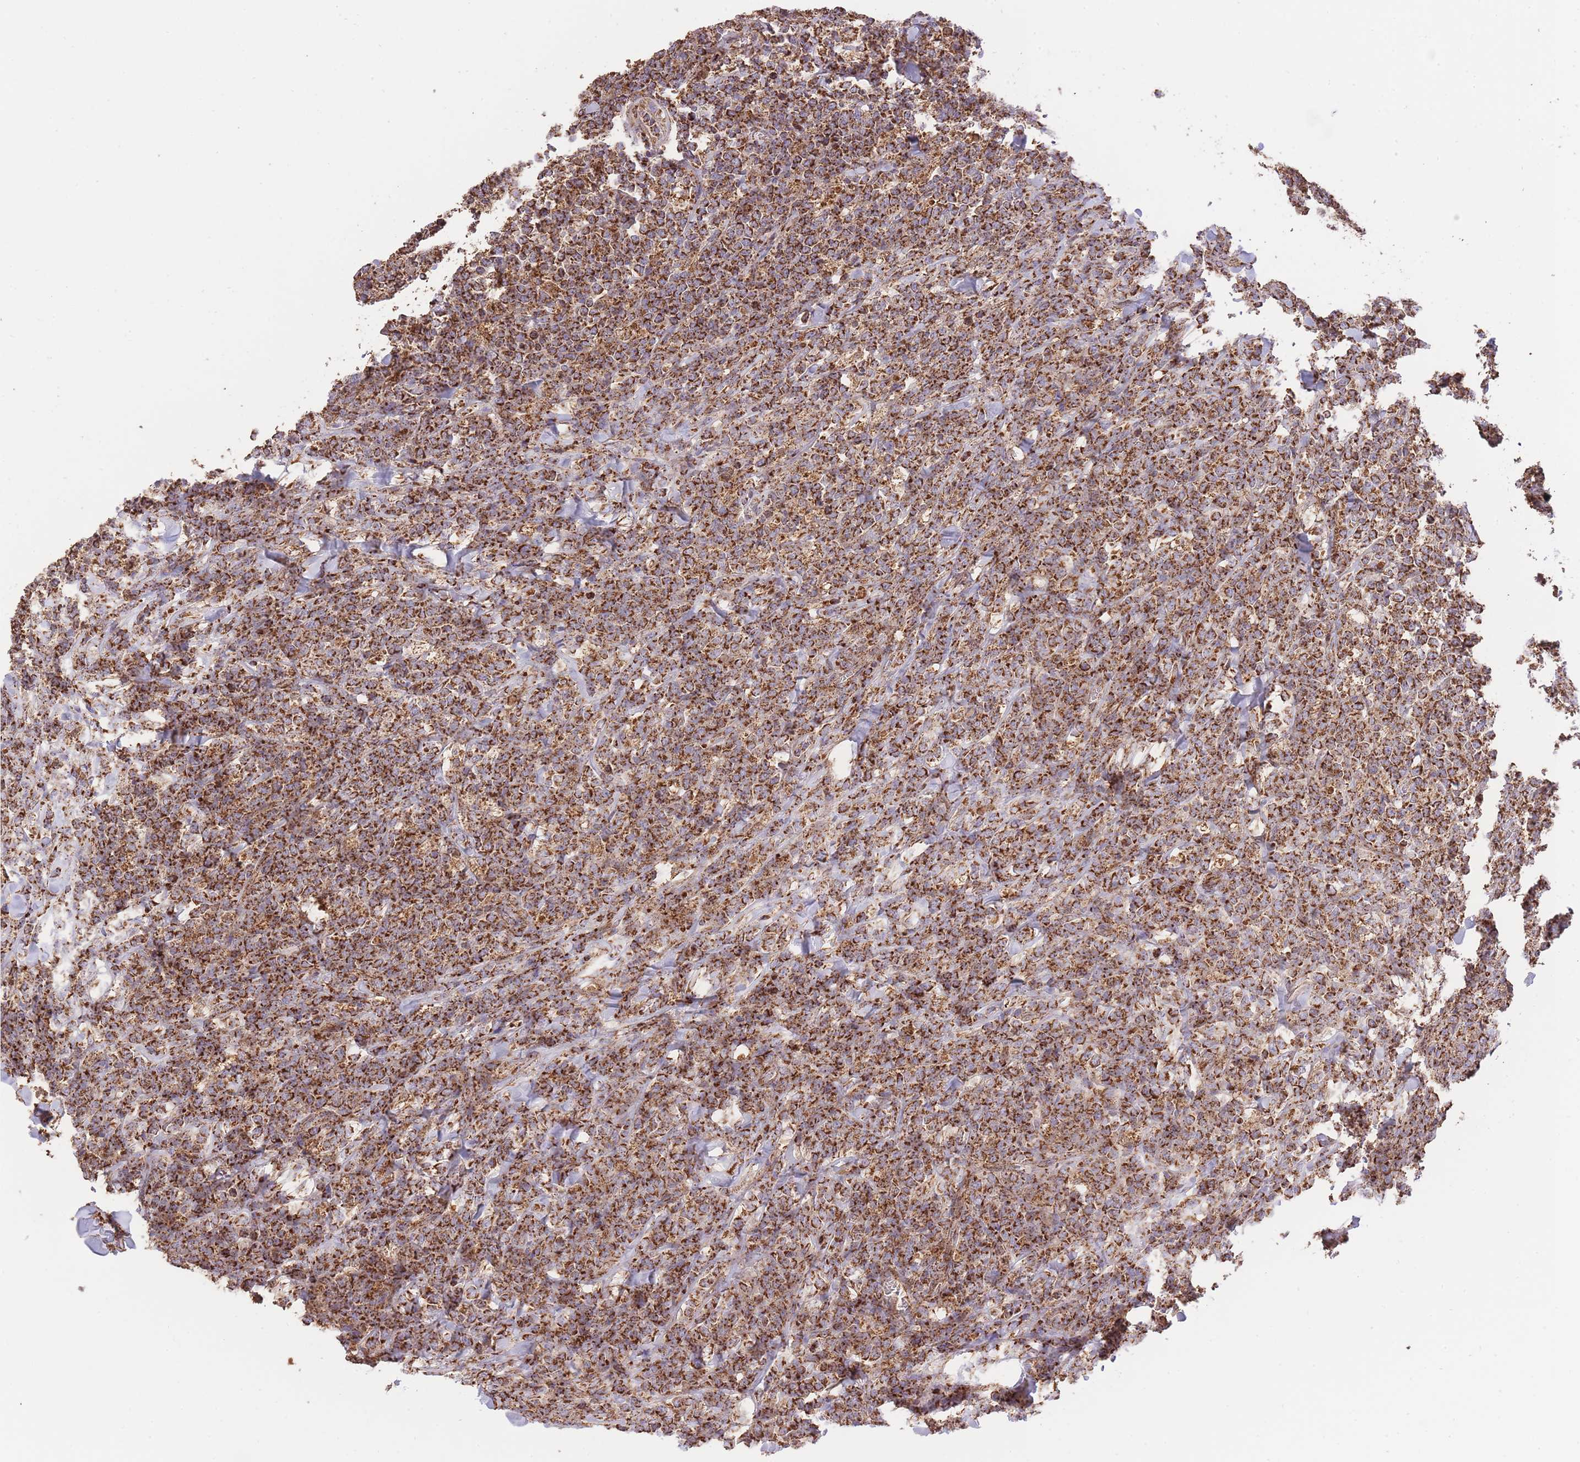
{"staining": {"intensity": "strong", "quantity": ">75%", "location": "cytoplasmic/membranous"}, "tissue": "lymphoma", "cell_type": "Tumor cells", "image_type": "cancer", "snomed": [{"axis": "morphology", "description": "Malignant lymphoma, non-Hodgkin's type, High grade"}, {"axis": "topography", "description": "Small intestine"}], "caption": "A micrograph showing strong cytoplasmic/membranous positivity in about >75% of tumor cells in high-grade malignant lymphoma, non-Hodgkin's type, as visualized by brown immunohistochemical staining.", "gene": "PREP", "patient": {"sex": "male", "age": 8}}